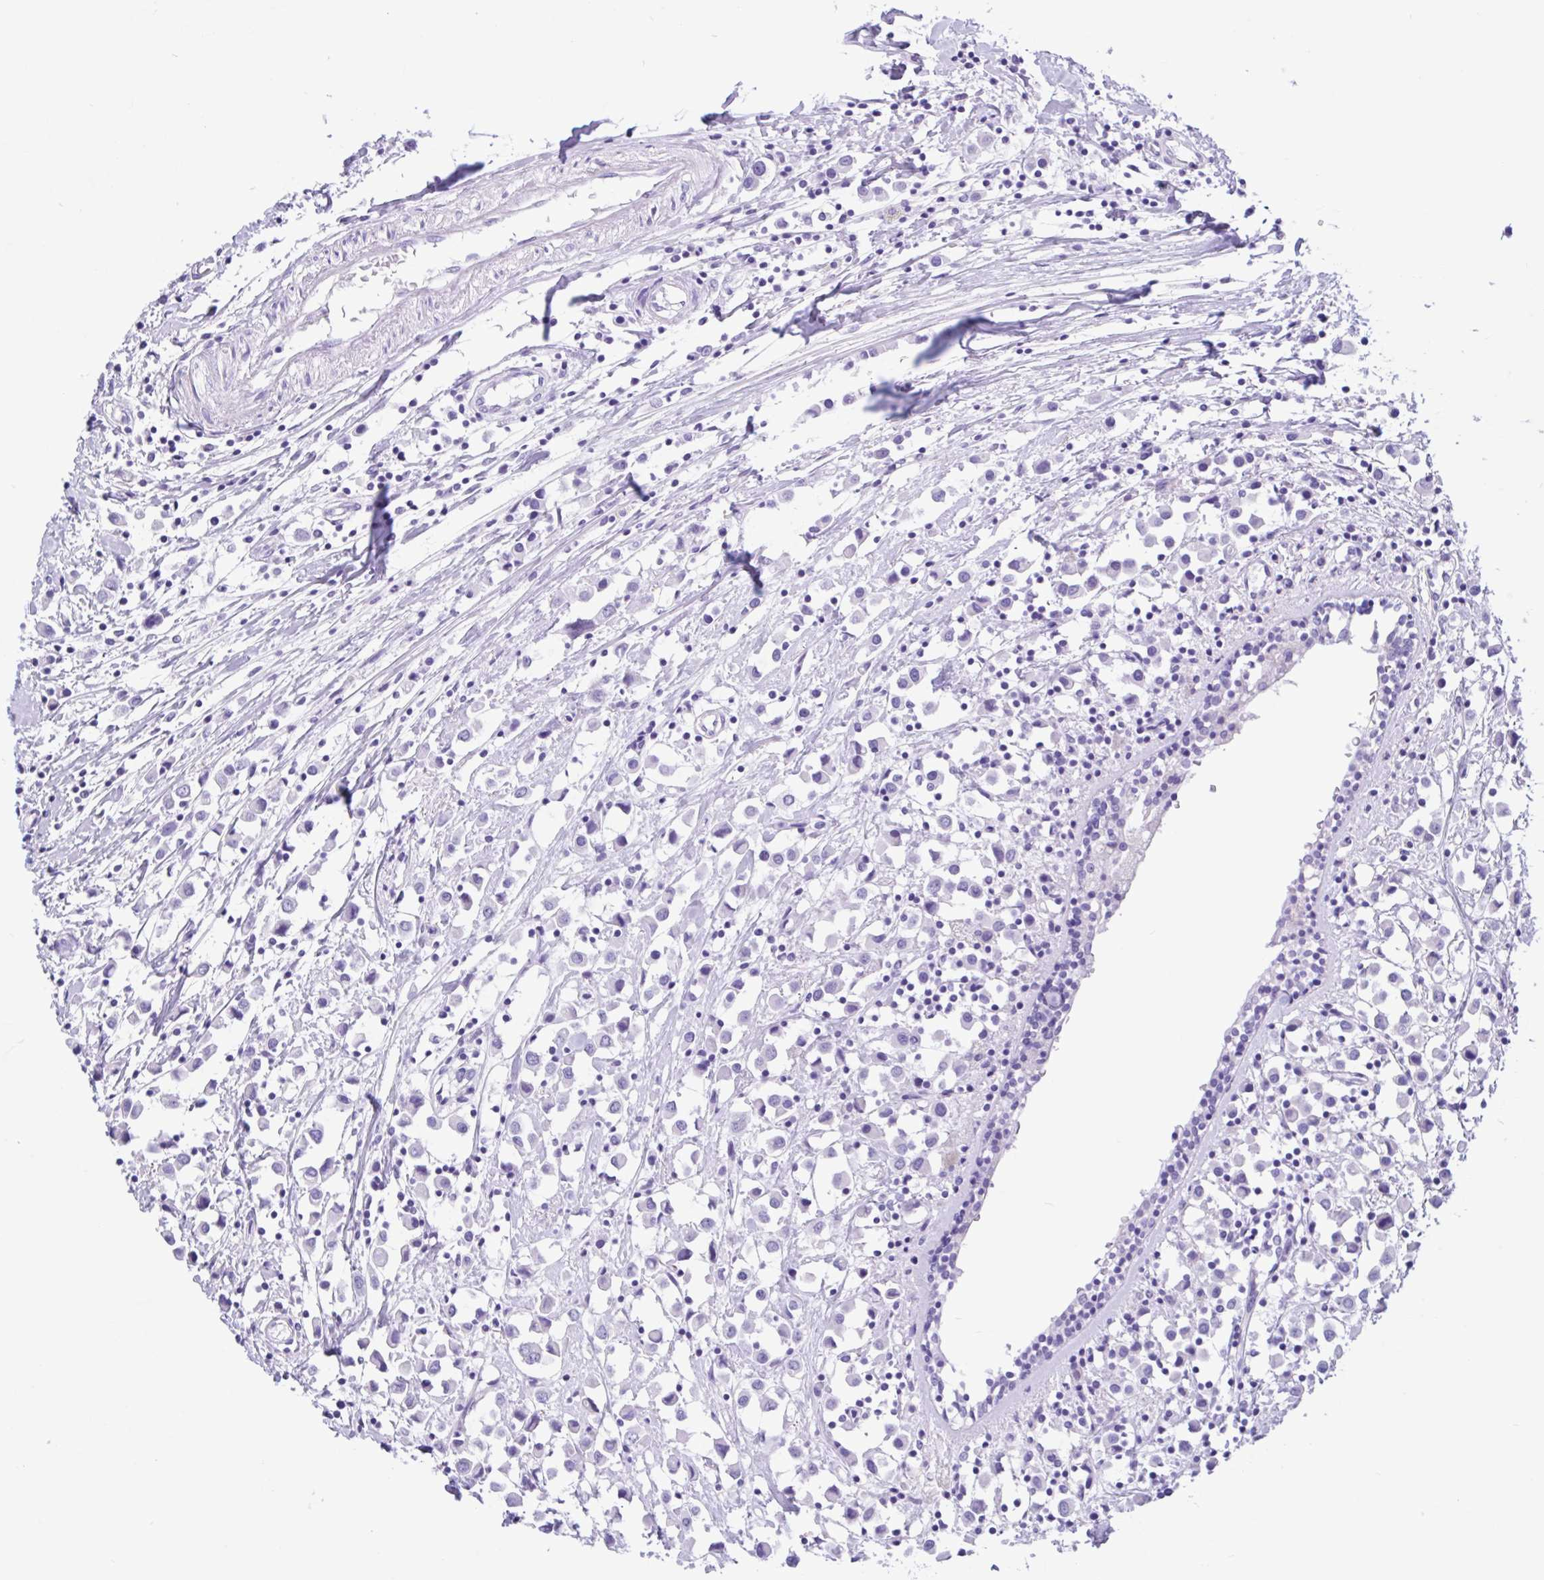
{"staining": {"intensity": "negative", "quantity": "none", "location": "none"}, "tissue": "breast cancer", "cell_type": "Tumor cells", "image_type": "cancer", "snomed": [{"axis": "morphology", "description": "Duct carcinoma"}, {"axis": "topography", "description": "Breast"}], "caption": "High power microscopy histopathology image of an immunohistochemistry (IHC) micrograph of breast cancer (infiltrating ductal carcinoma), revealing no significant staining in tumor cells.", "gene": "OR4N4", "patient": {"sex": "female", "age": 61}}